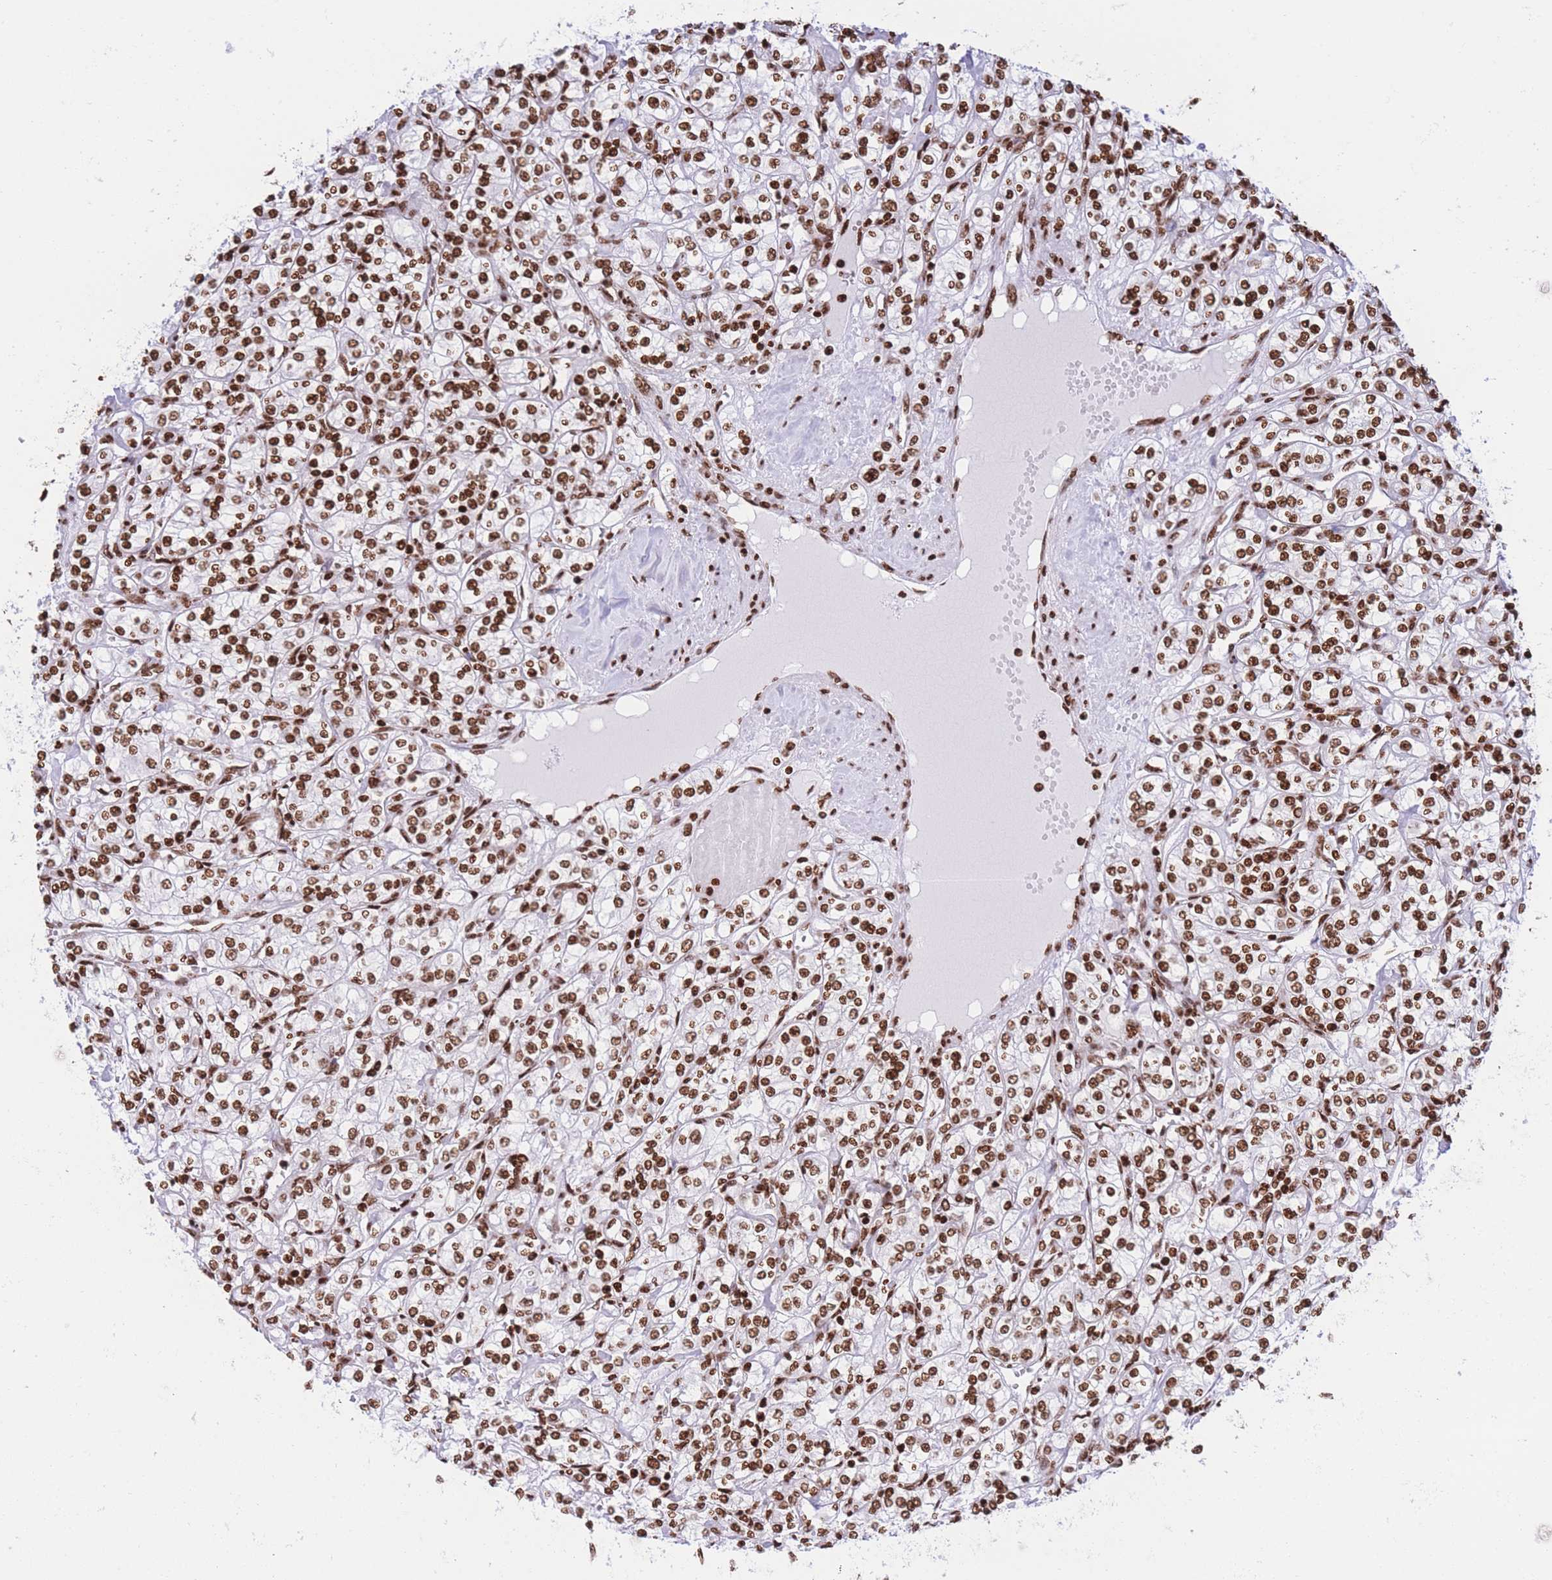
{"staining": {"intensity": "strong", "quantity": ">75%", "location": "nuclear"}, "tissue": "renal cancer", "cell_type": "Tumor cells", "image_type": "cancer", "snomed": [{"axis": "morphology", "description": "Adenocarcinoma, NOS"}, {"axis": "topography", "description": "Kidney"}], "caption": "The immunohistochemical stain highlights strong nuclear expression in tumor cells of renal adenocarcinoma tissue.", "gene": "H2BC11", "patient": {"sex": "male", "age": 77}}